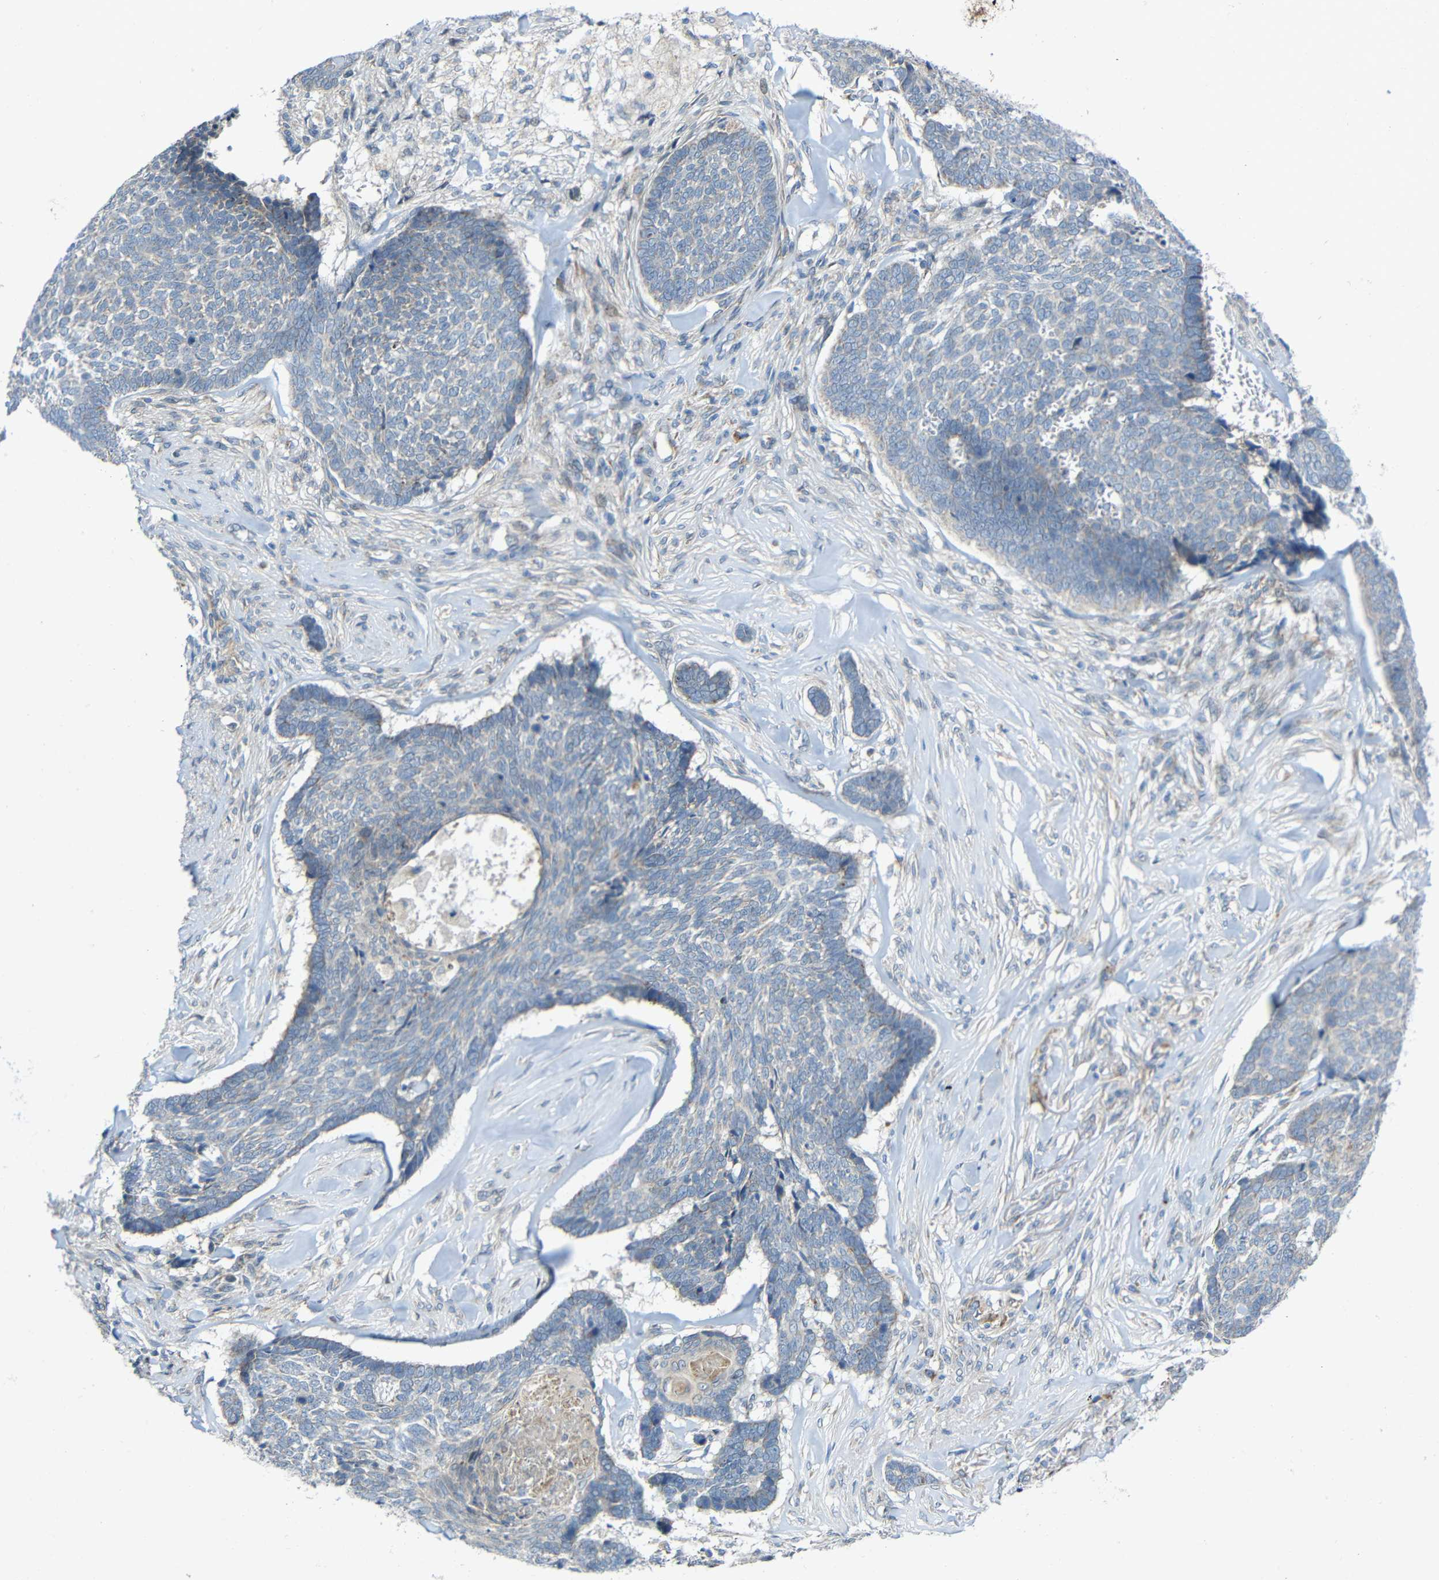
{"staining": {"intensity": "negative", "quantity": "none", "location": "none"}, "tissue": "skin cancer", "cell_type": "Tumor cells", "image_type": "cancer", "snomed": [{"axis": "morphology", "description": "Basal cell carcinoma"}, {"axis": "topography", "description": "Skin"}], "caption": "IHC image of neoplastic tissue: skin cancer (basal cell carcinoma) stained with DAB reveals no significant protein expression in tumor cells.", "gene": "TMEM25", "patient": {"sex": "male", "age": 84}}